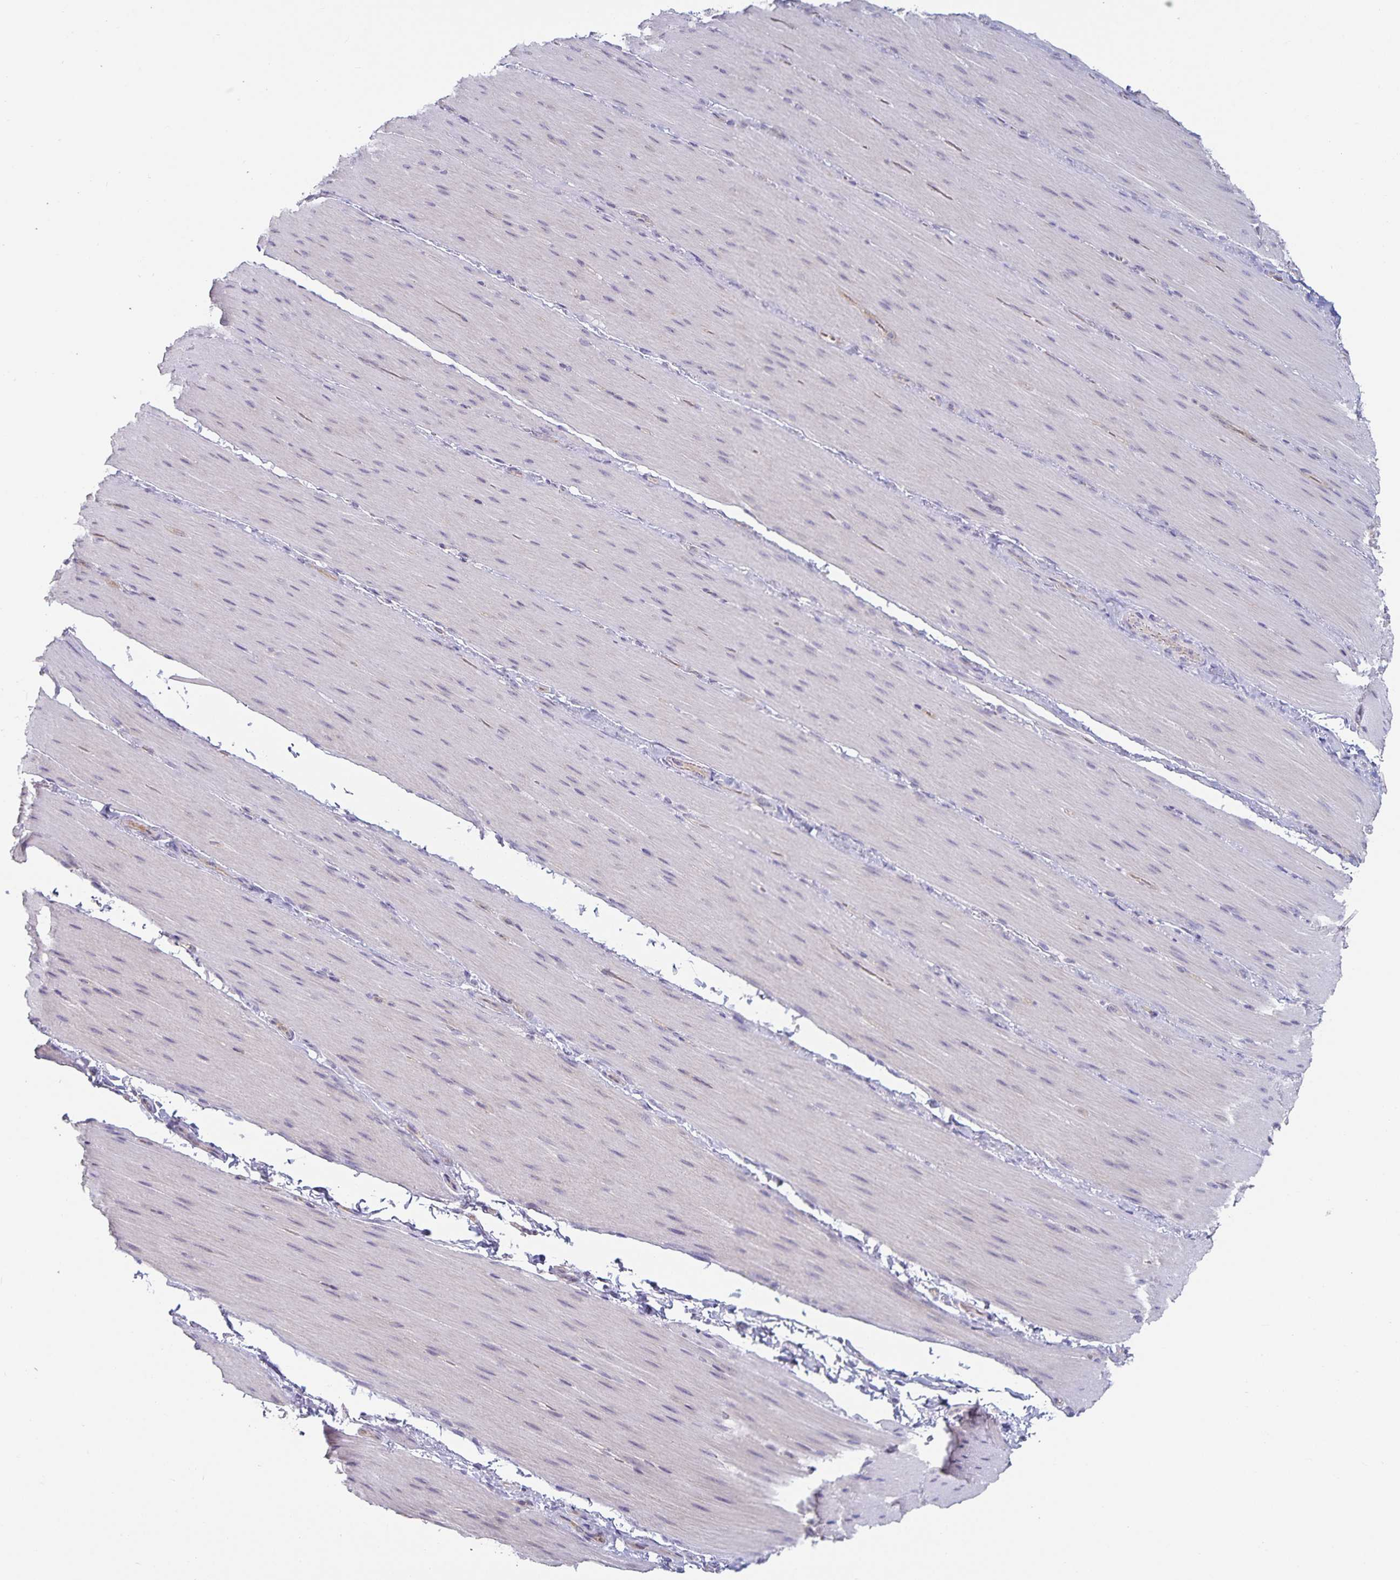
{"staining": {"intensity": "negative", "quantity": "none", "location": "none"}, "tissue": "smooth muscle", "cell_type": "Smooth muscle cells", "image_type": "normal", "snomed": [{"axis": "morphology", "description": "Normal tissue, NOS"}, {"axis": "topography", "description": "Smooth muscle"}, {"axis": "topography", "description": "Colon"}], "caption": "The immunohistochemistry histopathology image has no significant staining in smooth muscle cells of smooth muscle. (Stains: DAB (3,3'-diaminobenzidine) IHC with hematoxylin counter stain, Microscopy: brightfield microscopy at high magnification).", "gene": "DNAH9", "patient": {"sex": "male", "age": 73}}